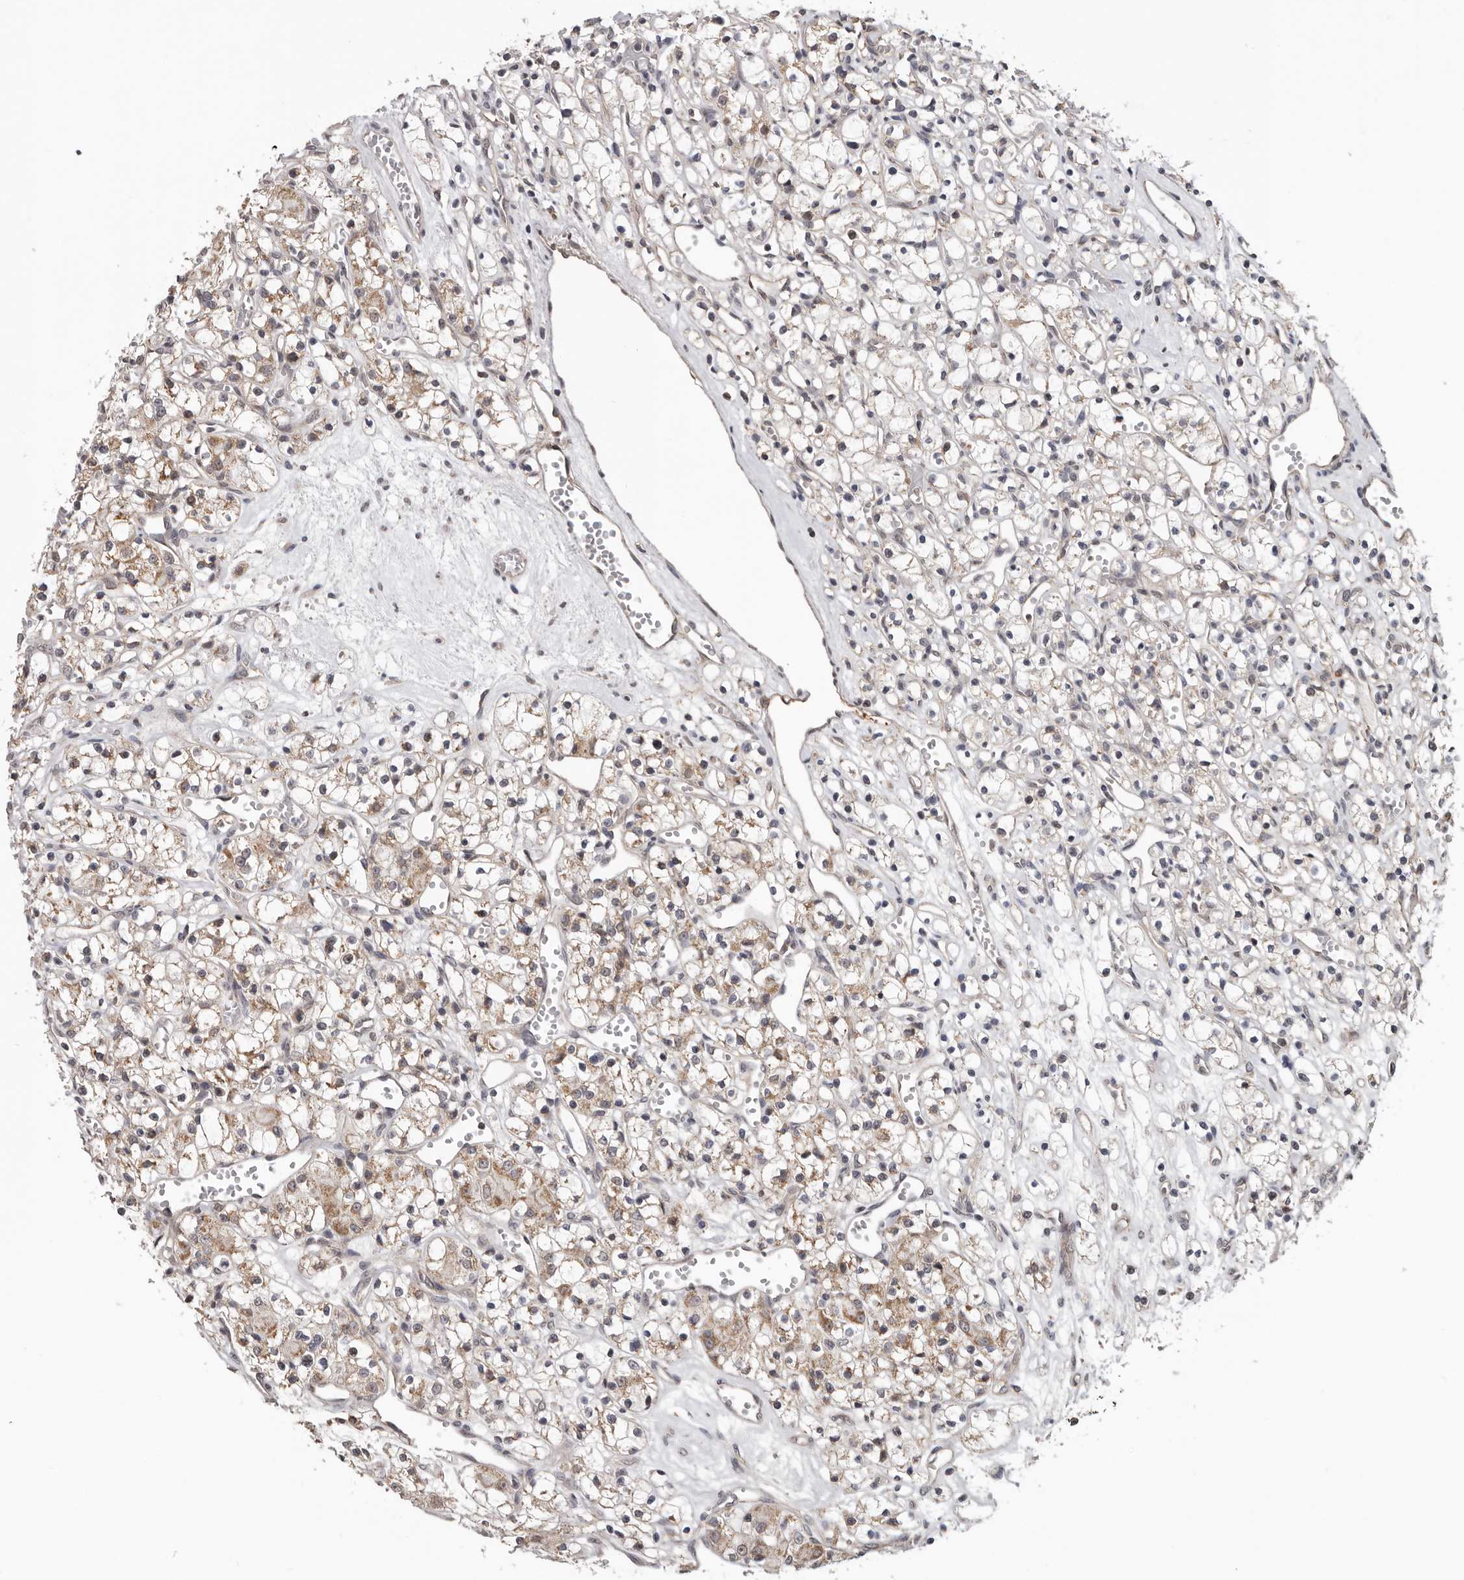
{"staining": {"intensity": "moderate", "quantity": ">75%", "location": "cytoplasmic/membranous"}, "tissue": "renal cancer", "cell_type": "Tumor cells", "image_type": "cancer", "snomed": [{"axis": "morphology", "description": "Adenocarcinoma, NOS"}, {"axis": "topography", "description": "Kidney"}], "caption": "Immunohistochemistry (IHC) of human renal cancer exhibits medium levels of moderate cytoplasmic/membranous staining in about >75% of tumor cells. (Stains: DAB in brown, nuclei in blue, Microscopy: brightfield microscopy at high magnification).", "gene": "MOGAT2", "patient": {"sex": "female", "age": 59}}